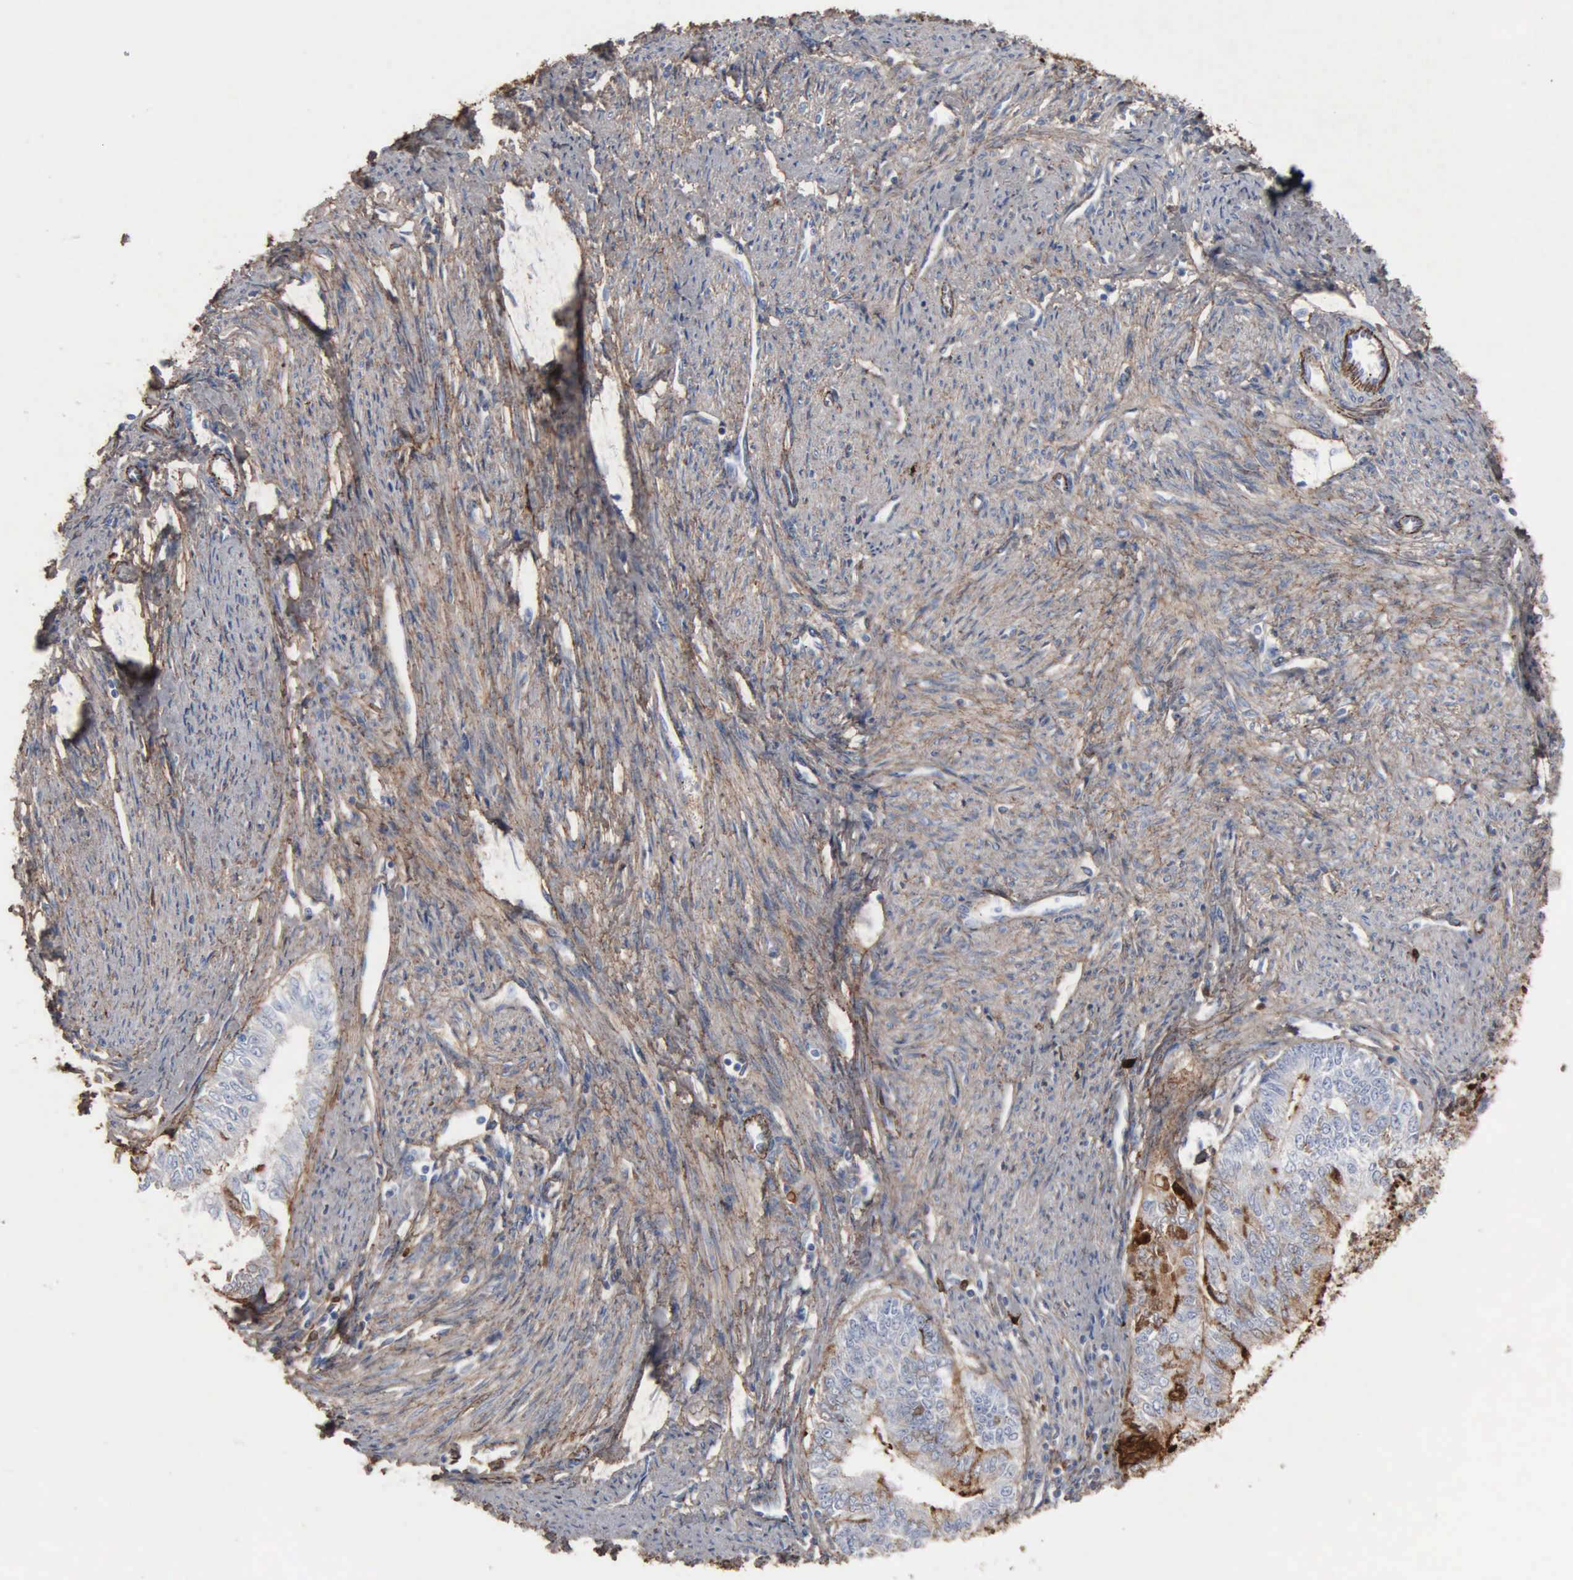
{"staining": {"intensity": "moderate", "quantity": "25%-75%", "location": "cytoplasmic/membranous"}, "tissue": "endometrial cancer", "cell_type": "Tumor cells", "image_type": "cancer", "snomed": [{"axis": "morphology", "description": "Adenocarcinoma, NOS"}, {"axis": "topography", "description": "Endometrium"}], "caption": "A medium amount of moderate cytoplasmic/membranous staining is appreciated in about 25%-75% of tumor cells in endometrial cancer tissue.", "gene": "FN1", "patient": {"sex": "female", "age": 66}}